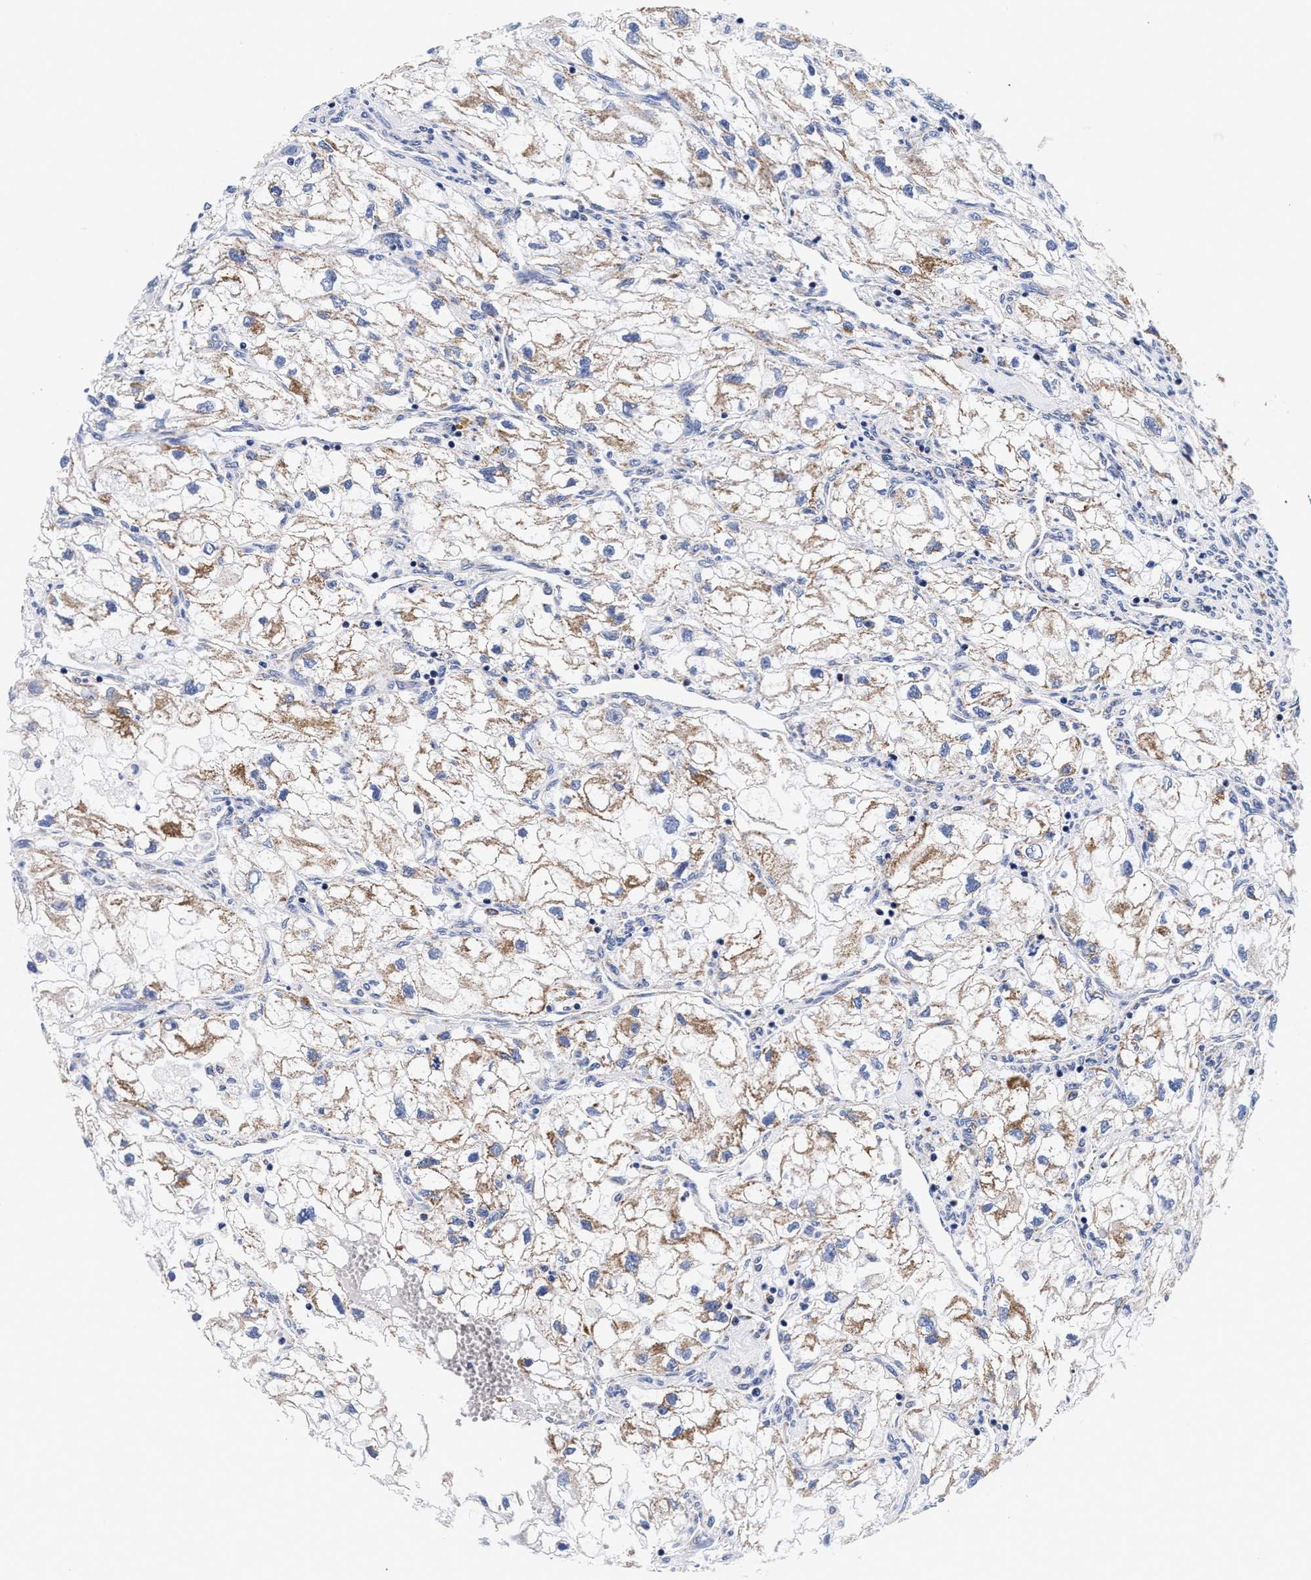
{"staining": {"intensity": "moderate", "quantity": ">75%", "location": "cytoplasmic/membranous"}, "tissue": "renal cancer", "cell_type": "Tumor cells", "image_type": "cancer", "snomed": [{"axis": "morphology", "description": "Adenocarcinoma, NOS"}, {"axis": "topography", "description": "Kidney"}], "caption": "IHC photomicrograph of neoplastic tissue: adenocarcinoma (renal) stained using immunohistochemistry shows medium levels of moderate protein expression localized specifically in the cytoplasmic/membranous of tumor cells, appearing as a cytoplasmic/membranous brown color.", "gene": "RAB3B", "patient": {"sex": "female", "age": 70}}